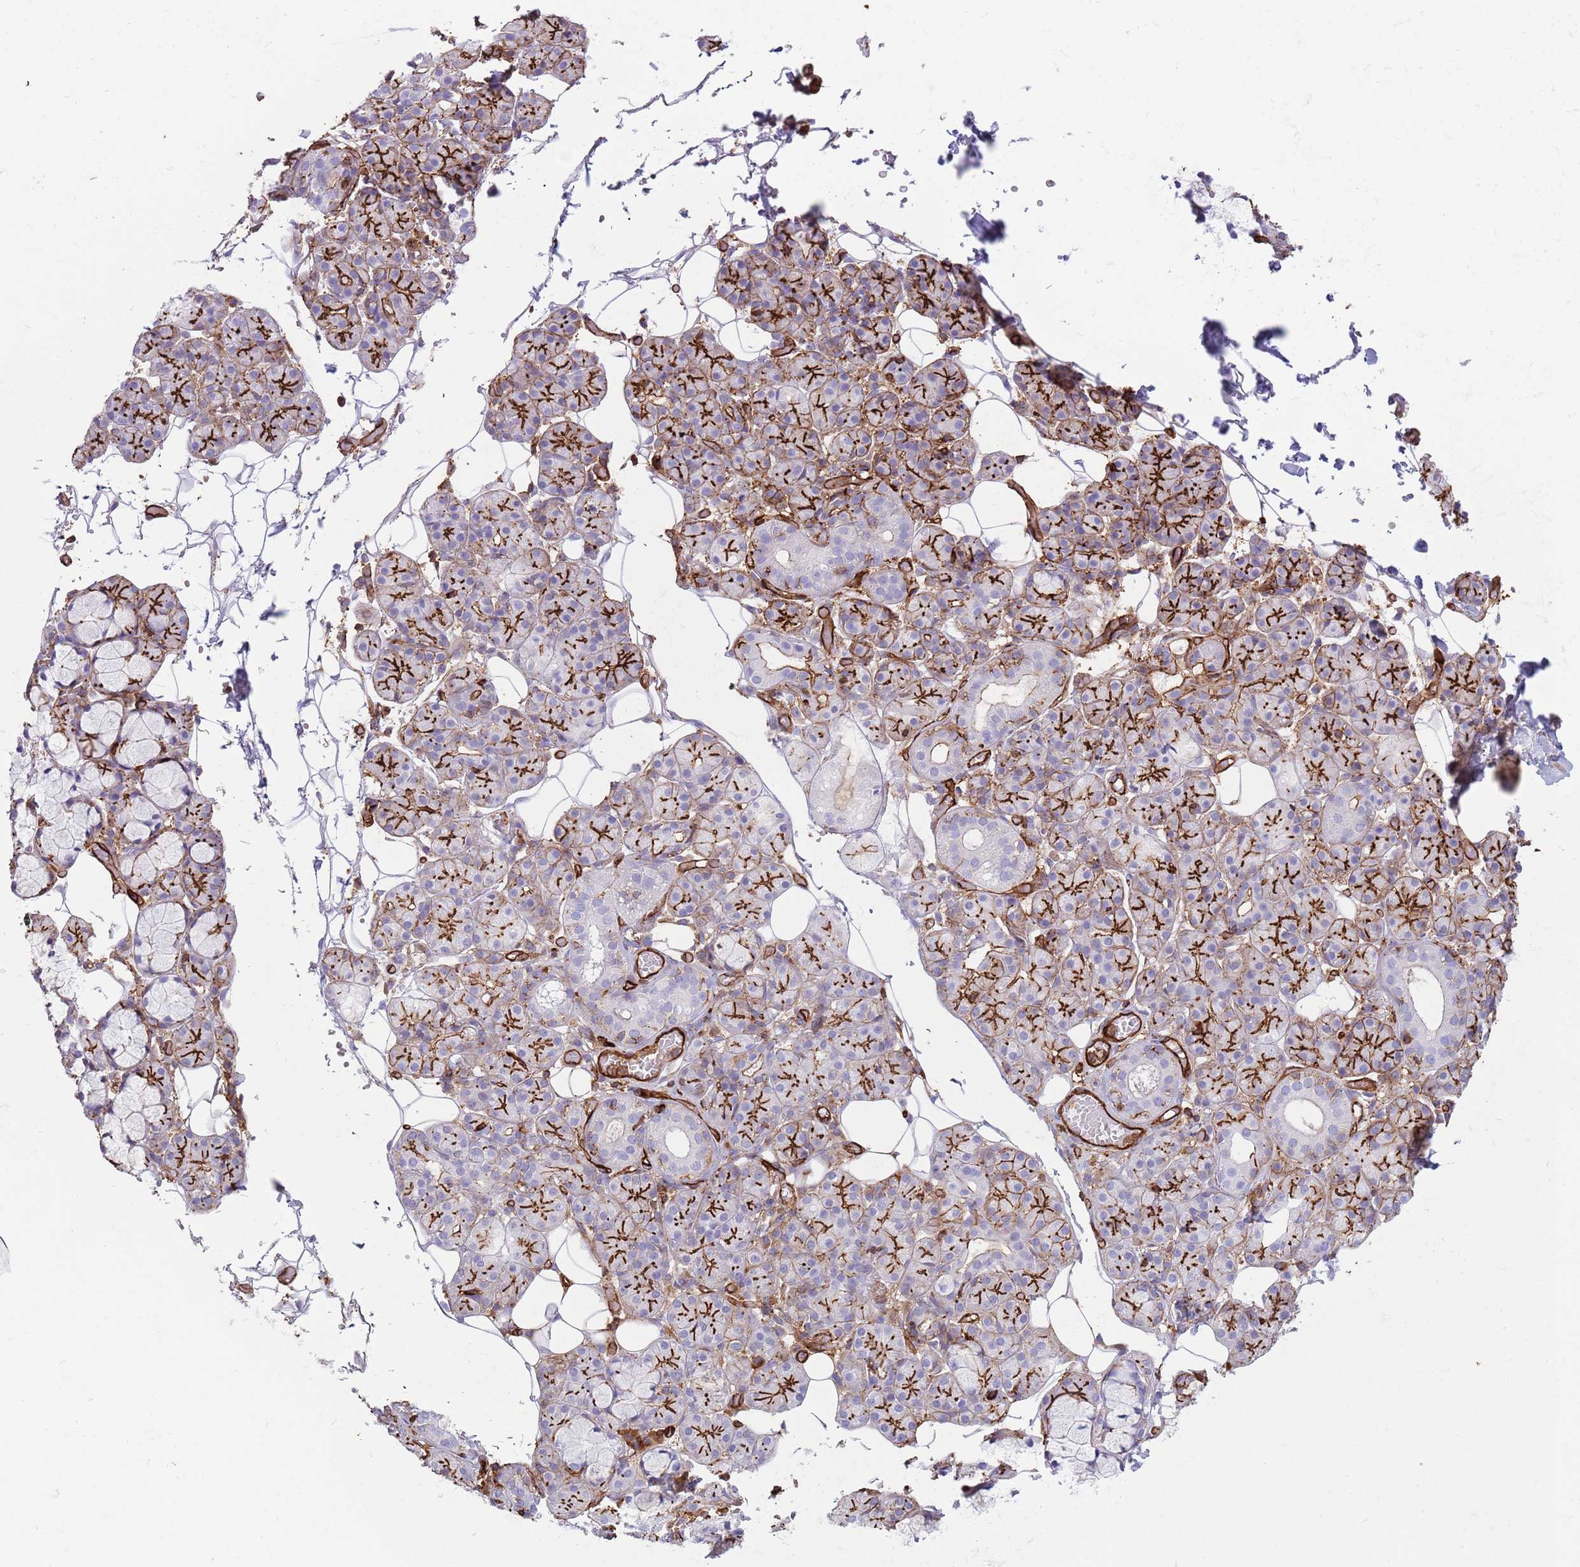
{"staining": {"intensity": "strong", "quantity": "25%-75%", "location": "cytoplasmic/membranous"}, "tissue": "salivary gland", "cell_type": "Glandular cells", "image_type": "normal", "snomed": [{"axis": "morphology", "description": "Normal tissue, NOS"}, {"axis": "topography", "description": "Salivary gland"}], "caption": "A high-resolution micrograph shows IHC staining of unremarkable salivary gland, which displays strong cytoplasmic/membranous positivity in approximately 25%-75% of glandular cells.", "gene": "KBTBD6", "patient": {"sex": "male", "age": 63}}